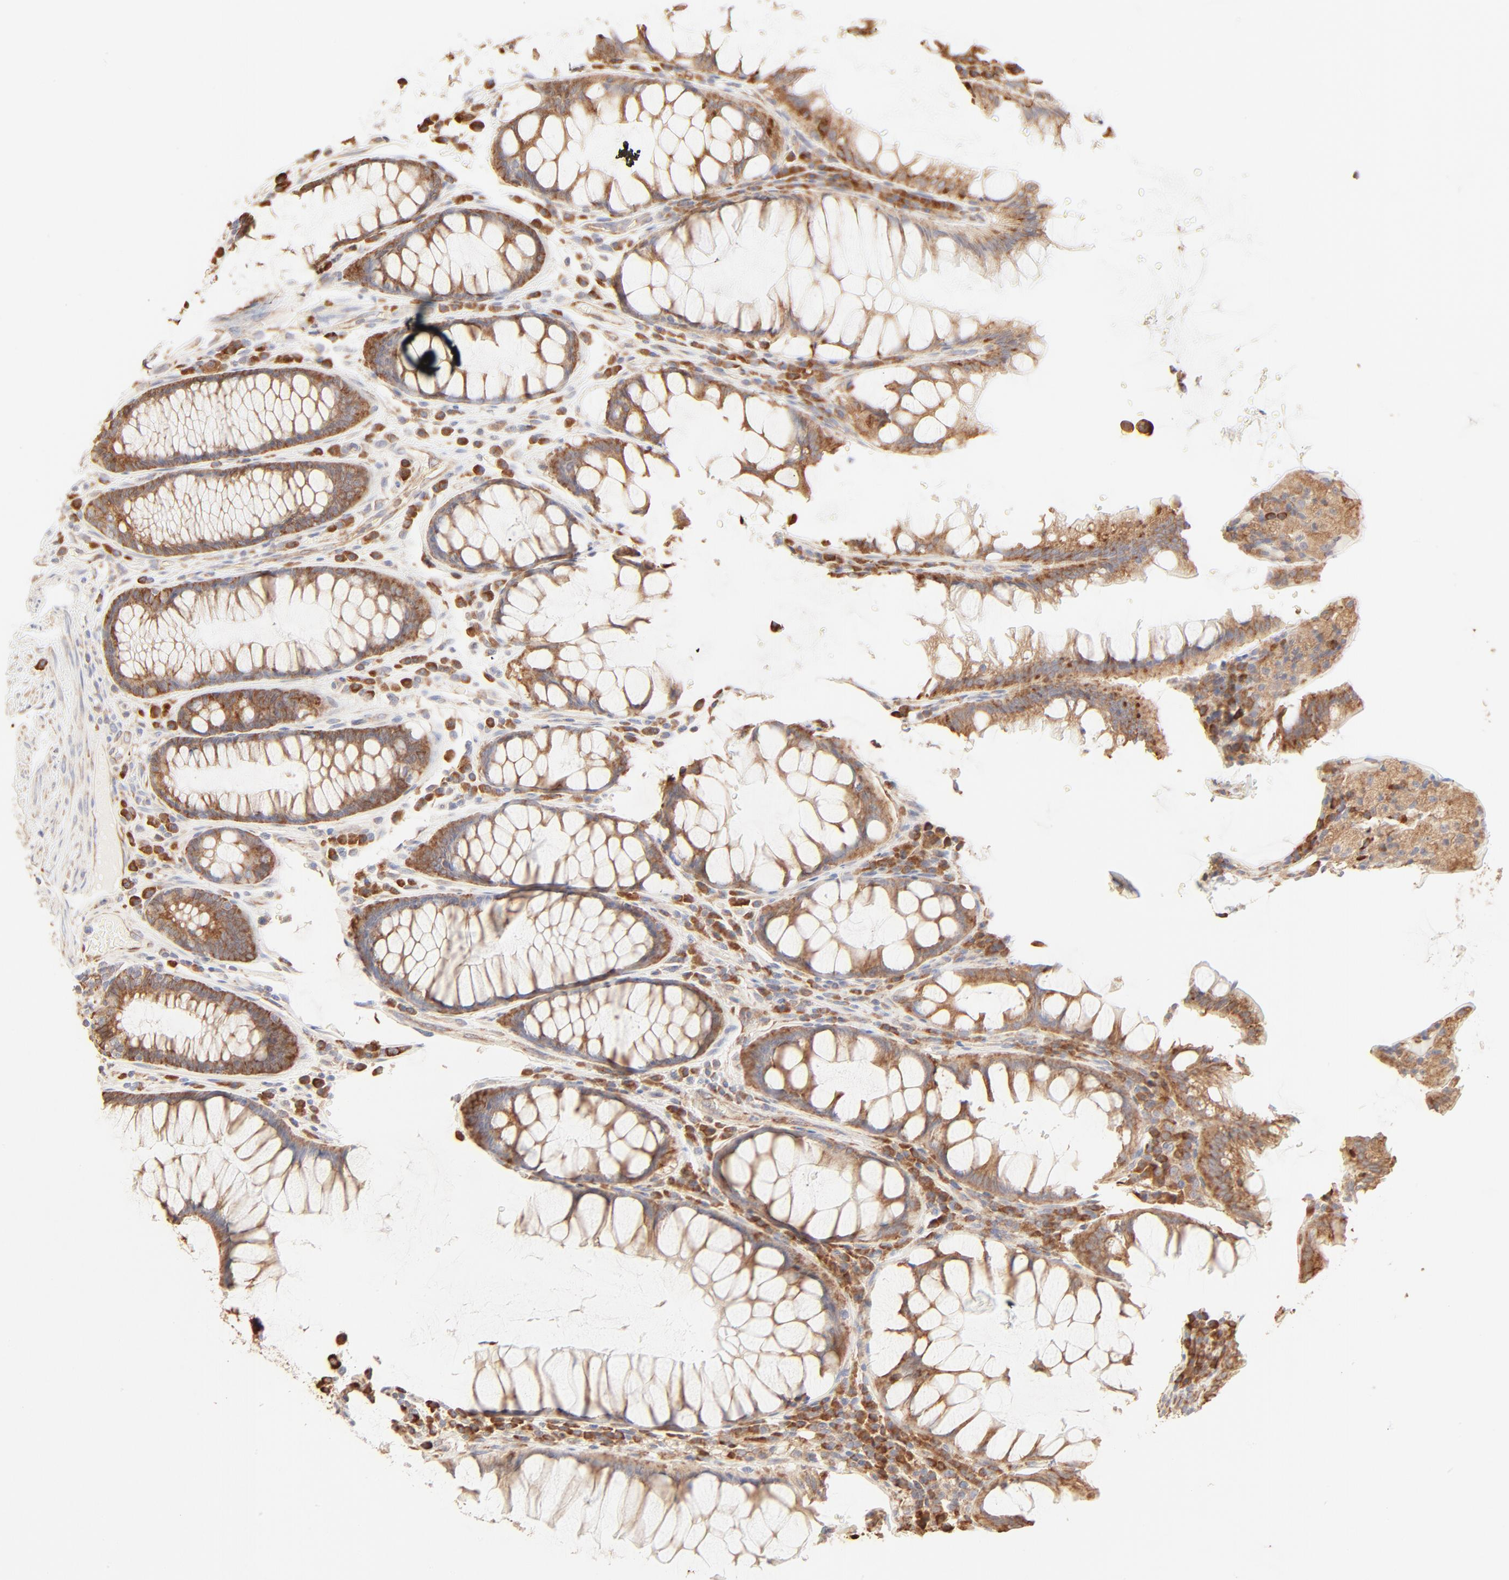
{"staining": {"intensity": "moderate", "quantity": ">75%", "location": "cytoplasmic/membranous"}, "tissue": "colorectal cancer", "cell_type": "Tumor cells", "image_type": "cancer", "snomed": [{"axis": "morphology", "description": "Normal tissue, NOS"}, {"axis": "morphology", "description": "Adenocarcinoma, NOS"}, {"axis": "topography", "description": "Colon"}], "caption": "Colorectal cancer (adenocarcinoma) stained with DAB (3,3'-diaminobenzidine) IHC reveals medium levels of moderate cytoplasmic/membranous staining in approximately >75% of tumor cells.", "gene": "RPS20", "patient": {"sex": "female", "age": 78}}